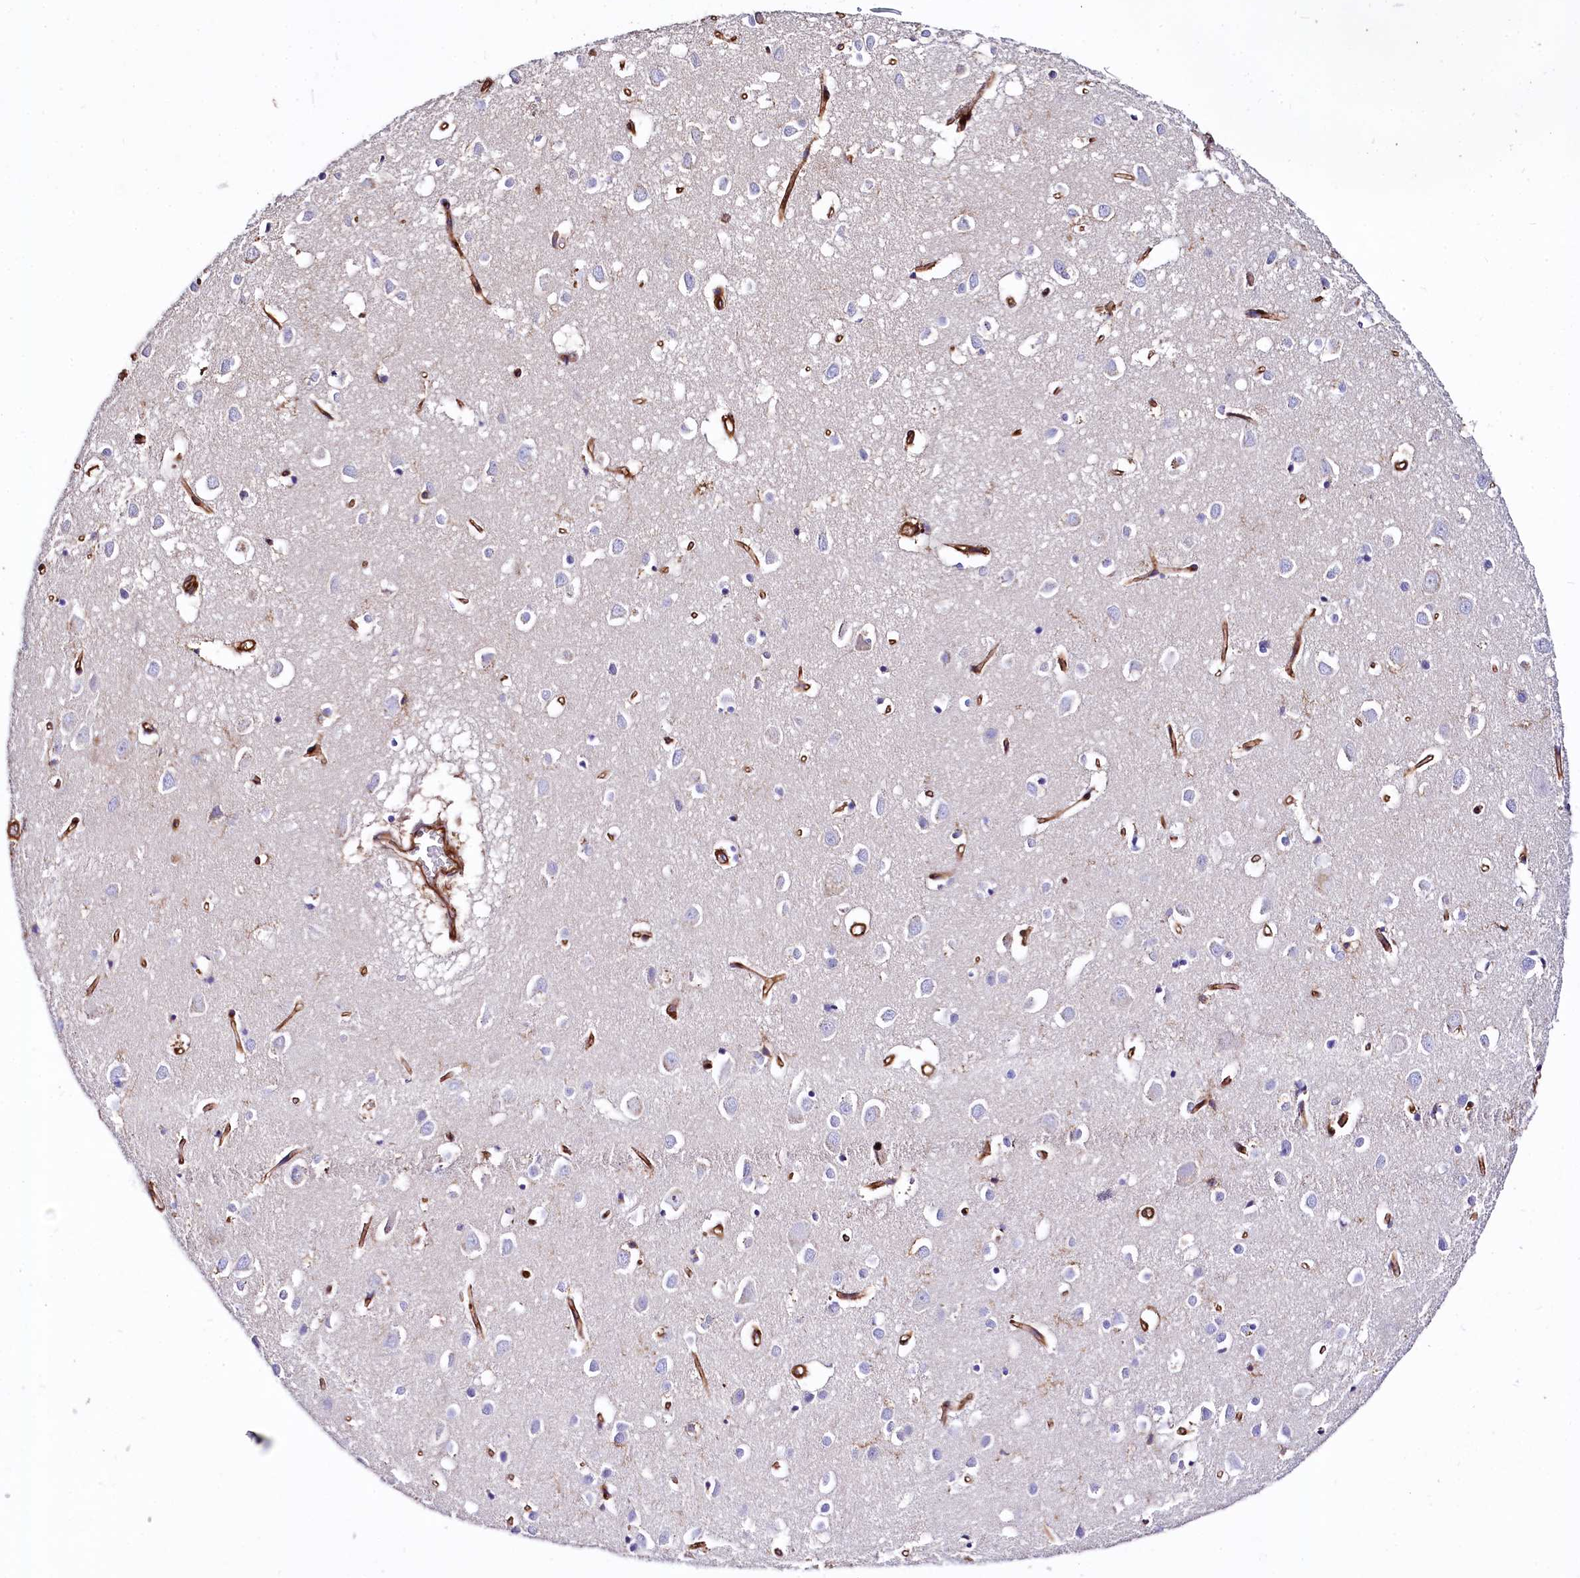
{"staining": {"intensity": "strong", "quantity": ">75%", "location": "cytoplasmic/membranous"}, "tissue": "cerebral cortex", "cell_type": "Endothelial cells", "image_type": "normal", "snomed": [{"axis": "morphology", "description": "Normal tissue, NOS"}, {"axis": "topography", "description": "Cerebral cortex"}], "caption": "Immunohistochemistry (IHC) (DAB) staining of normal human cerebral cortex demonstrates strong cytoplasmic/membranous protein staining in approximately >75% of endothelial cells. (Brightfield microscopy of DAB IHC at high magnification).", "gene": "ANO6", "patient": {"sex": "female", "age": 64}}